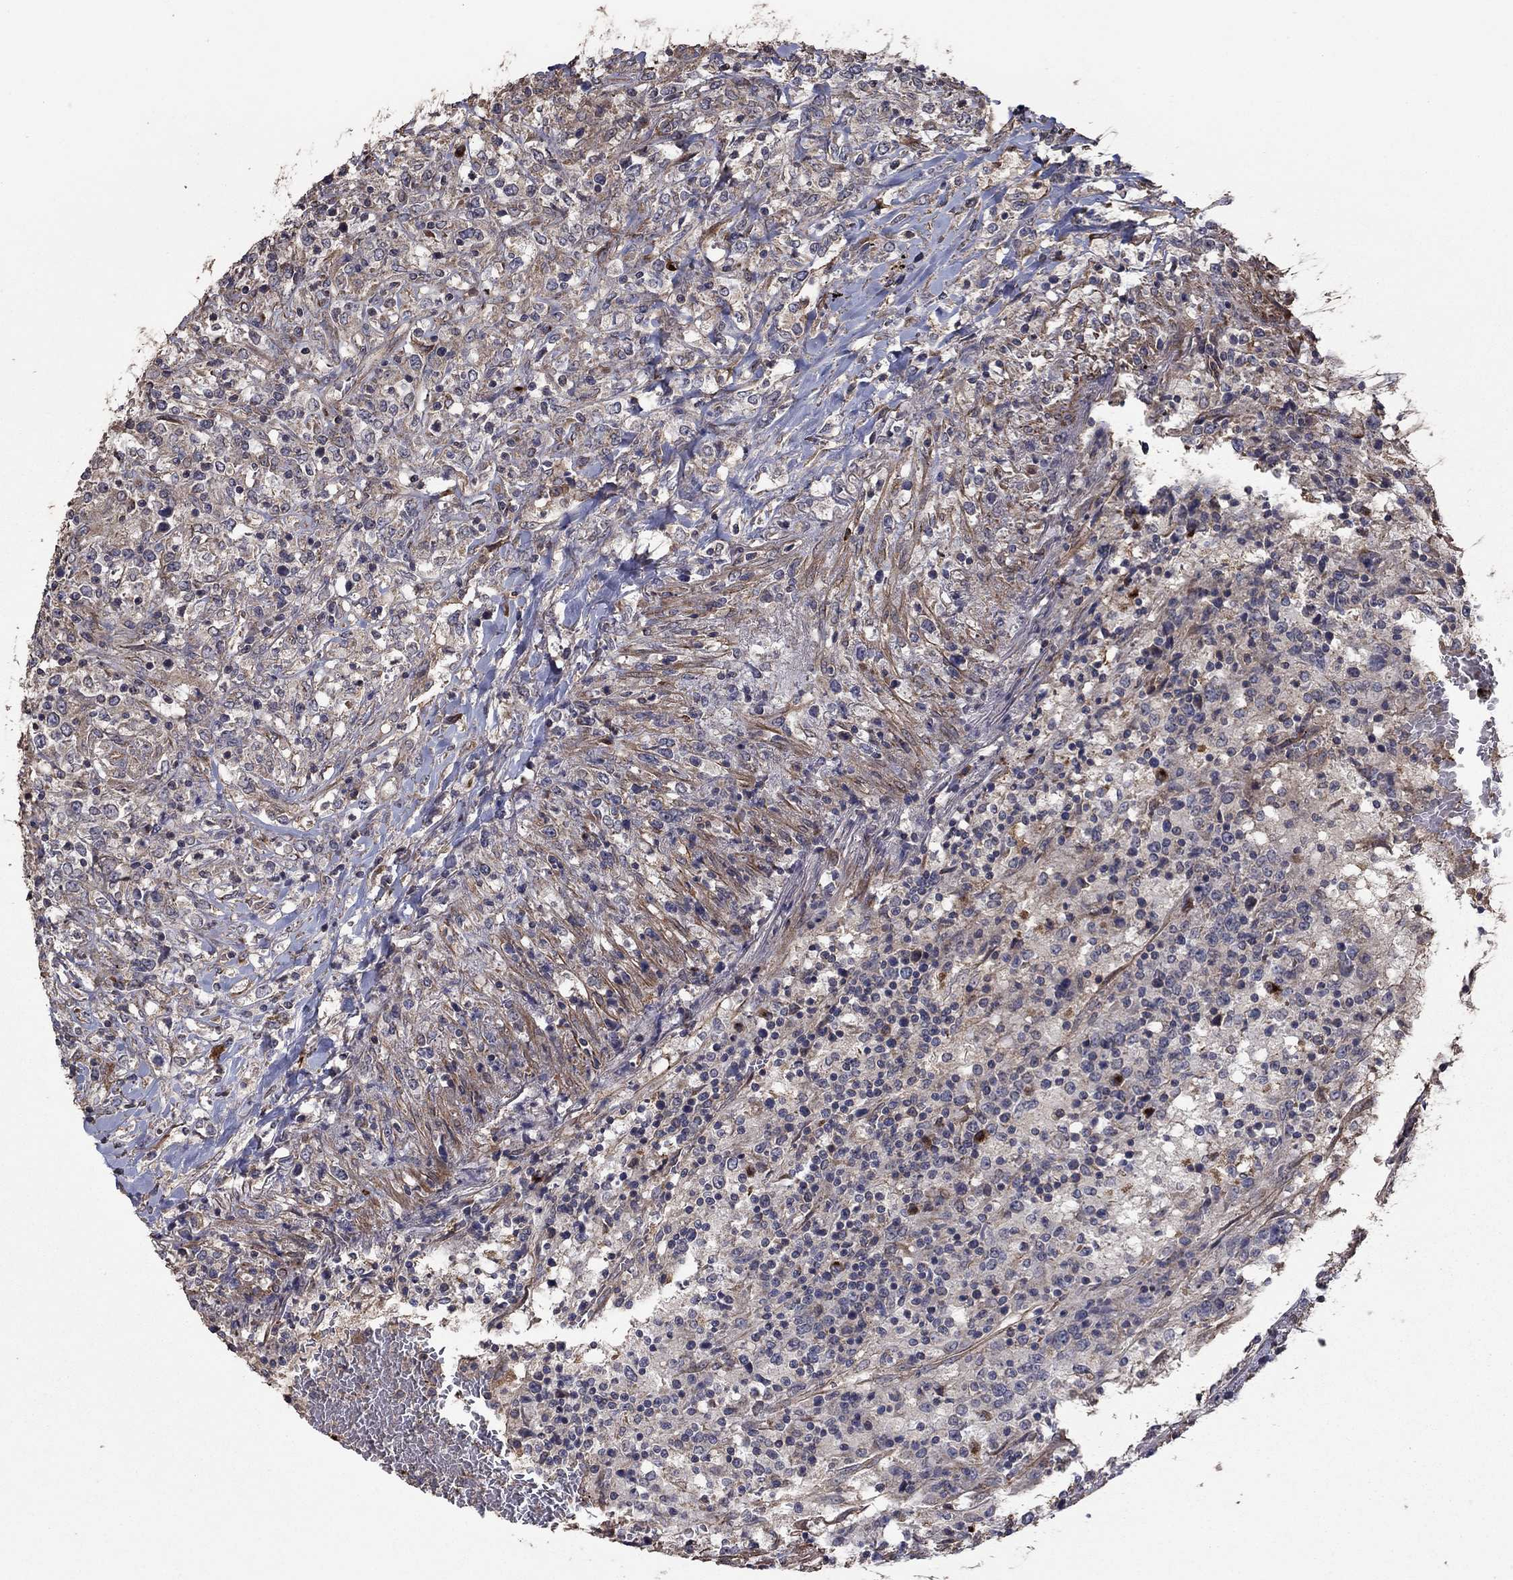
{"staining": {"intensity": "negative", "quantity": "none", "location": "none"}, "tissue": "lymphoma", "cell_type": "Tumor cells", "image_type": "cancer", "snomed": [{"axis": "morphology", "description": "Malignant lymphoma, non-Hodgkin's type, High grade"}, {"axis": "topography", "description": "Lung"}], "caption": "This image is of high-grade malignant lymphoma, non-Hodgkin's type stained with IHC to label a protein in brown with the nuclei are counter-stained blue. There is no staining in tumor cells. The staining was performed using DAB (3,3'-diaminobenzidine) to visualize the protein expression in brown, while the nuclei were stained in blue with hematoxylin (Magnification: 20x).", "gene": "FLT4", "patient": {"sex": "male", "age": 79}}